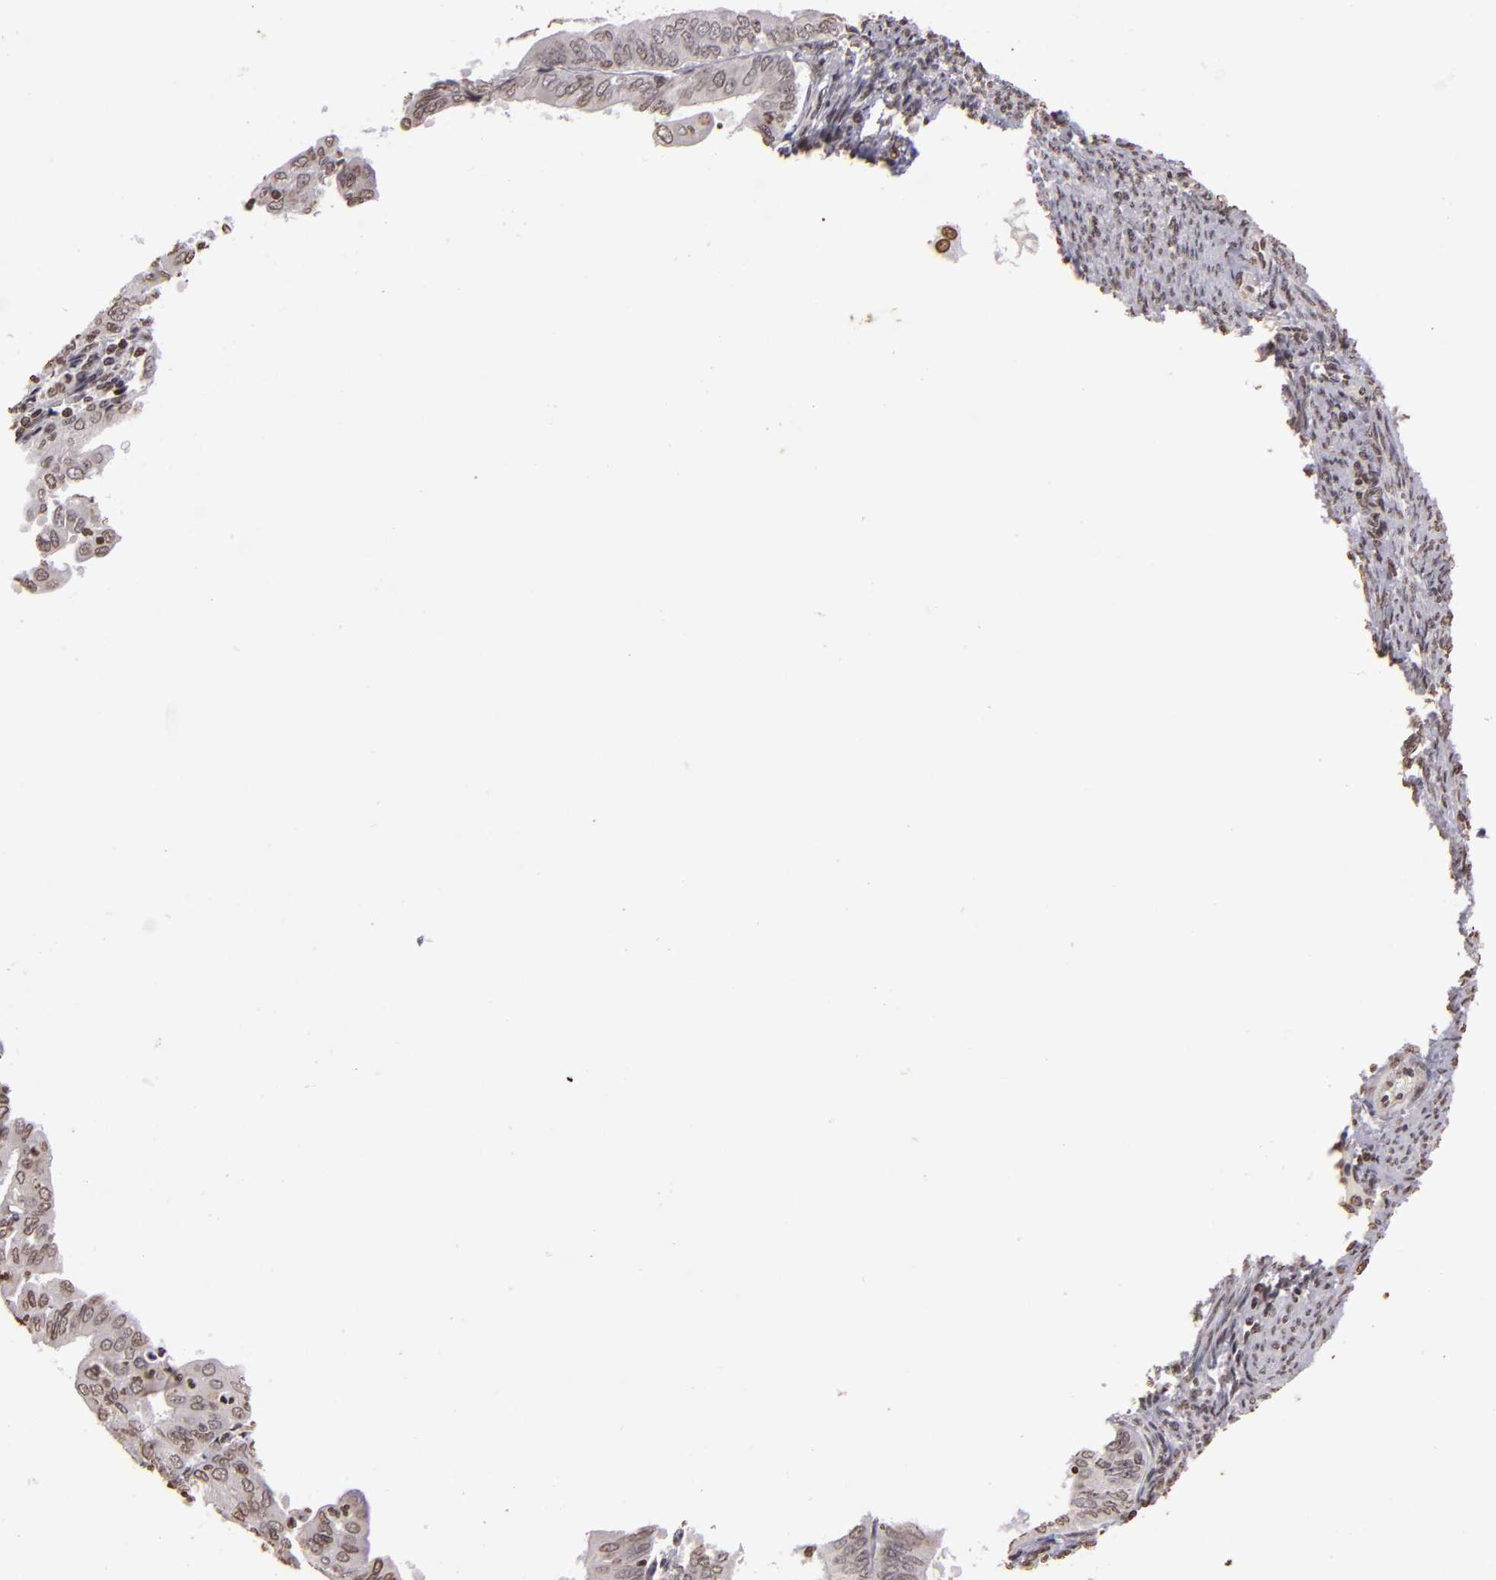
{"staining": {"intensity": "weak", "quantity": "25%-75%", "location": "nuclear"}, "tissue": "endometrial cancer", "cell_type": "Tumor cells", "image_type": "cancer", "snomed": [{"axis": "morphology", "description": "Adenocarcinoma, NOS"}, {"axis": "topography", "description": "Endometrium"}], "caption": "The immunohistochemical stain labels weak nuclear staining in tumor cells of endometrial cancer (adenocarcinoma) tissue. (IHC, brightfield microscopy, high magnification).", "gene": "THRB", "patient": {"sex": "female", "age": 79}}